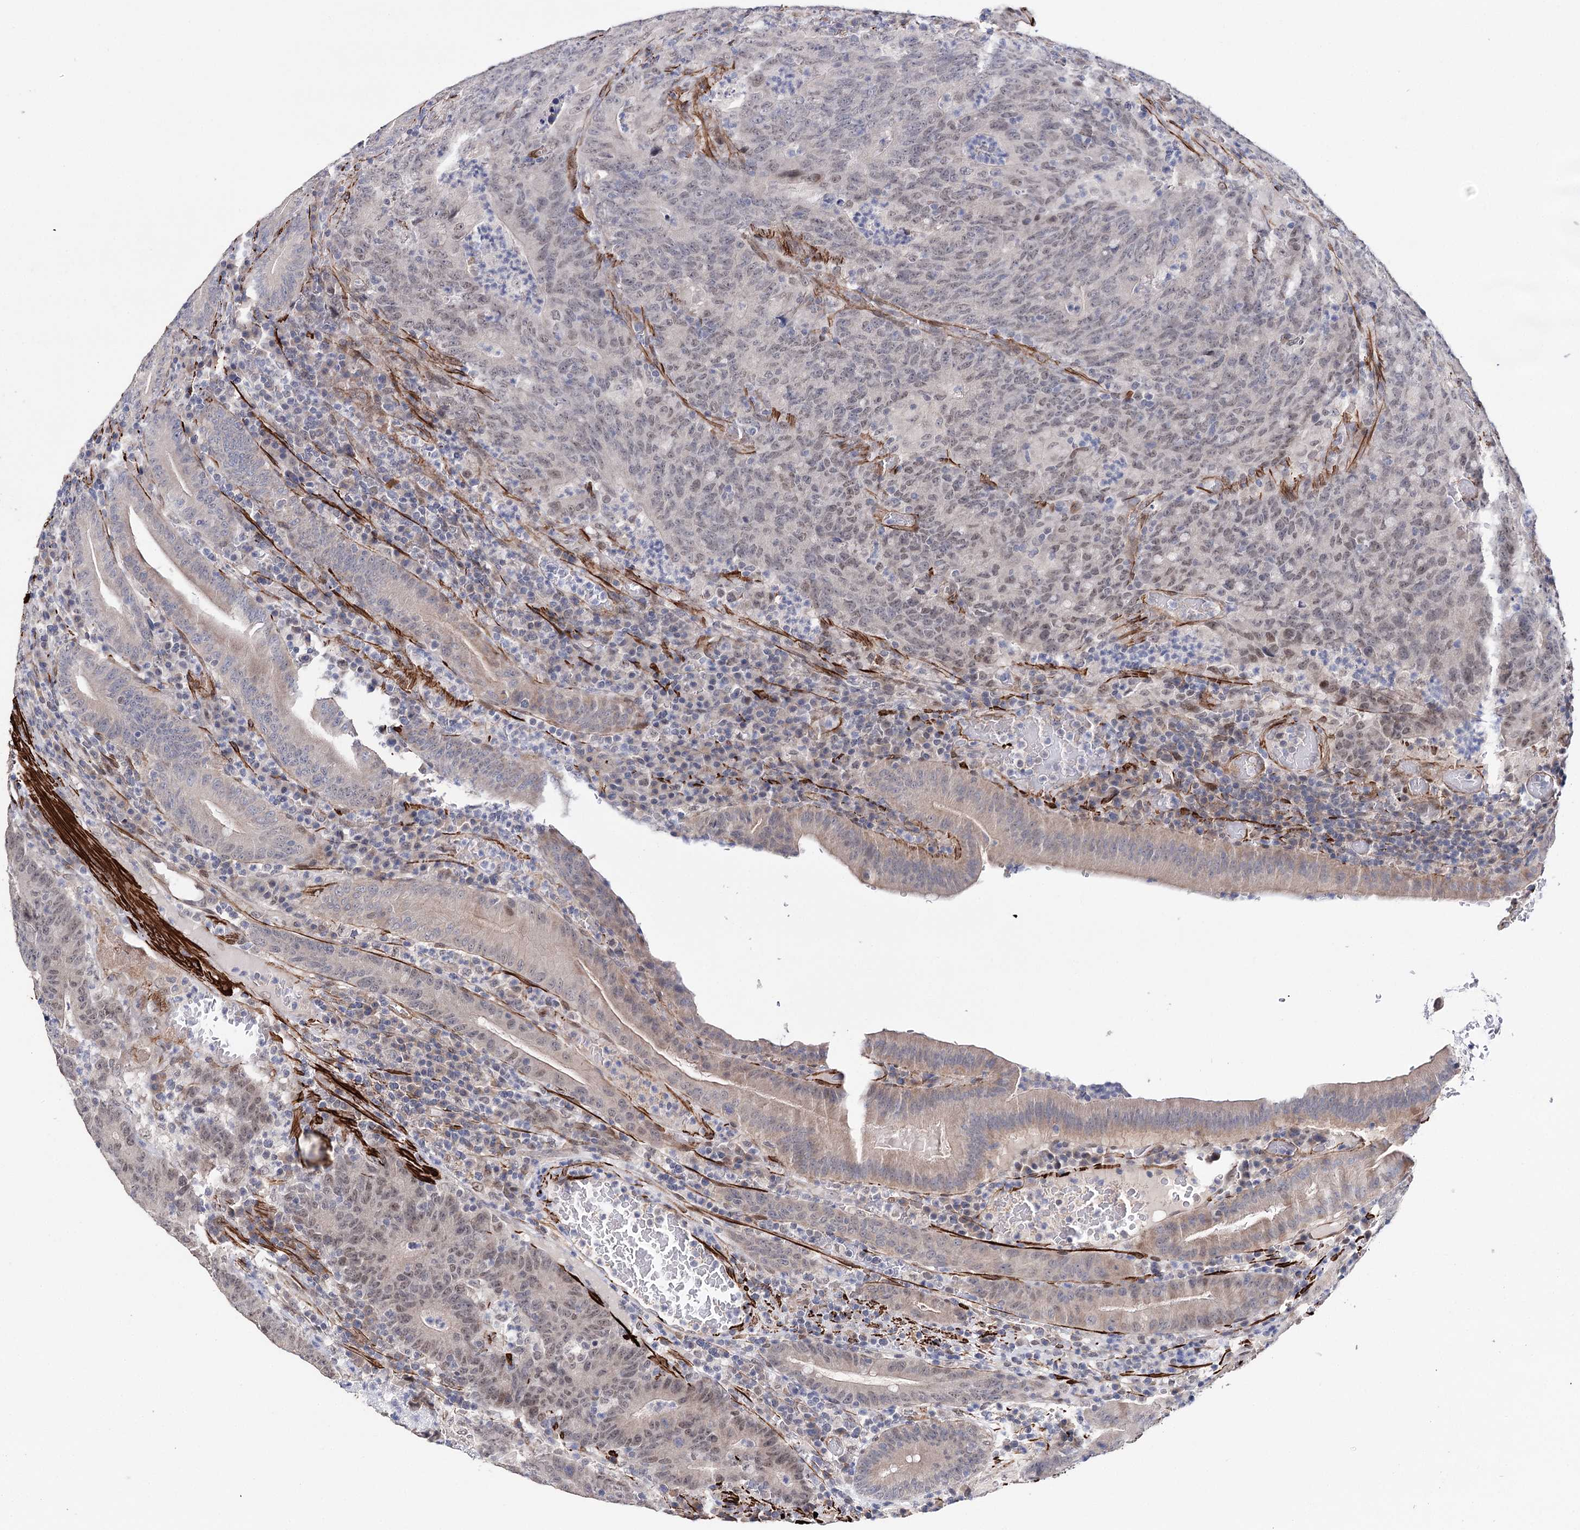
{"staining": {"intensity": "weak", "quantity": "25%-75%", "location": "nuclear"}, "tissue": "colorectal cancer", "cell_type": "Tumor cells", "image_type": "cancer", "snomed": [{"axis": "morphology", "description": "Normal tissue, NOS"}, {"axis": "morphology", "description": "Adenocarcinoma, NOS"}, {"axis": "topography", "description": "Colon"}], "caption": "Protein expression analysis of human colorectal cancer reveals weak nuclear expression in about 25%-75% of tumor cells. The staining was performed using DAB, with brown indicating positive protein expression. Nuclei are stained blue with hematoxylin.", "gene": "CFAP46", "patient": {"sex": "female", "age": 75}}